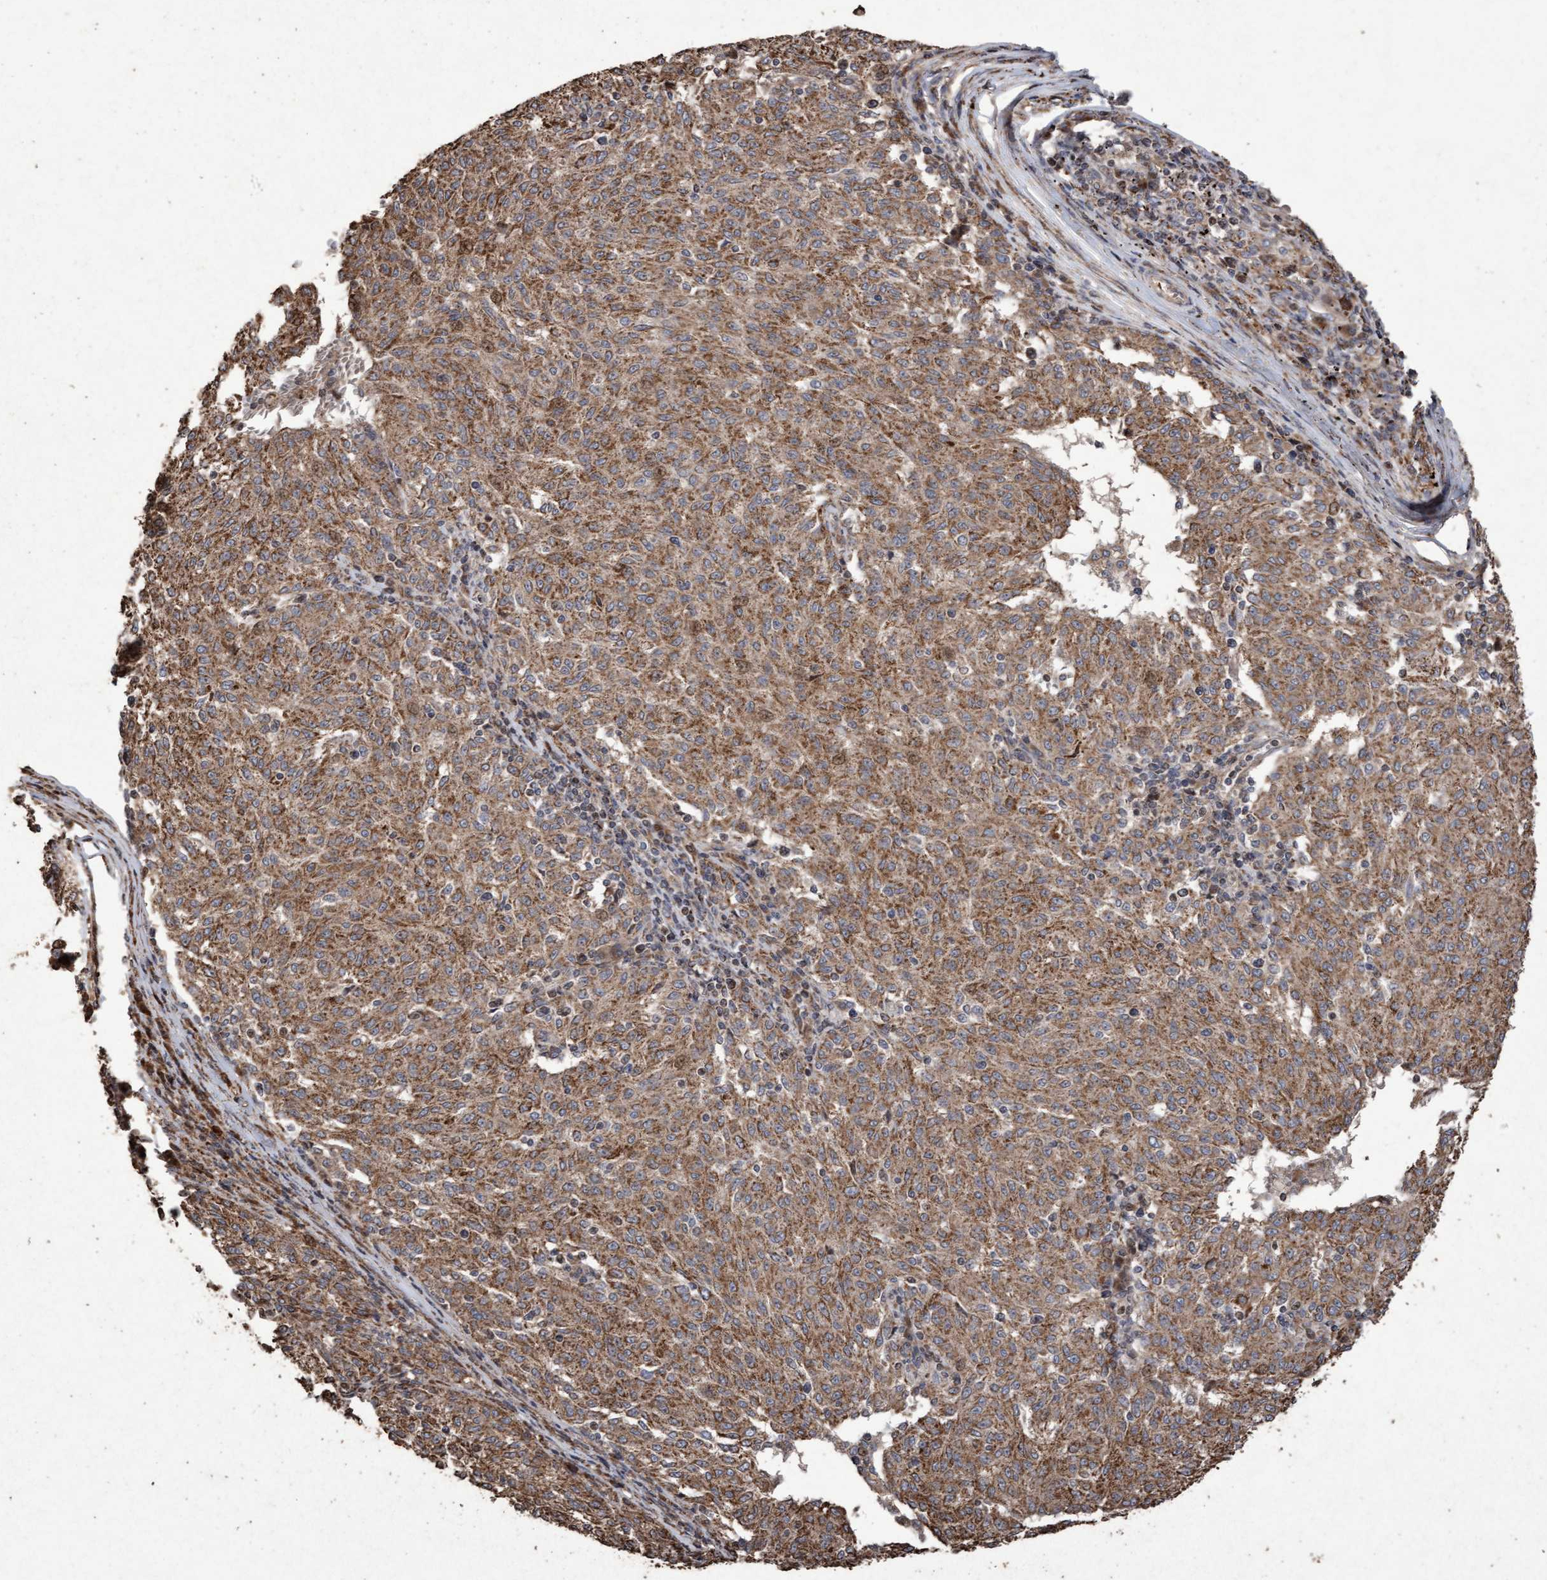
{"staining": {"intensity": "moderate", "quantity": ">75%", "location": "cytoplasmic/membranous"}, "tissue": "melanoma", "cell_type": "Tumor cells", "image_type": "cancer", "snomed": [{"axis": "morphology", "description": "Malignant melanoma, NOS"}, {"axis": "topography", "description": "Skin"}], "caption": "Protein expression by IHC demonstrates moderate cytoplasmic/membranous positivity in approximately >75% of tumor cells in melanoma.", "gene": "OSBP2", "patient": {"sex": "female", "age": 72}}